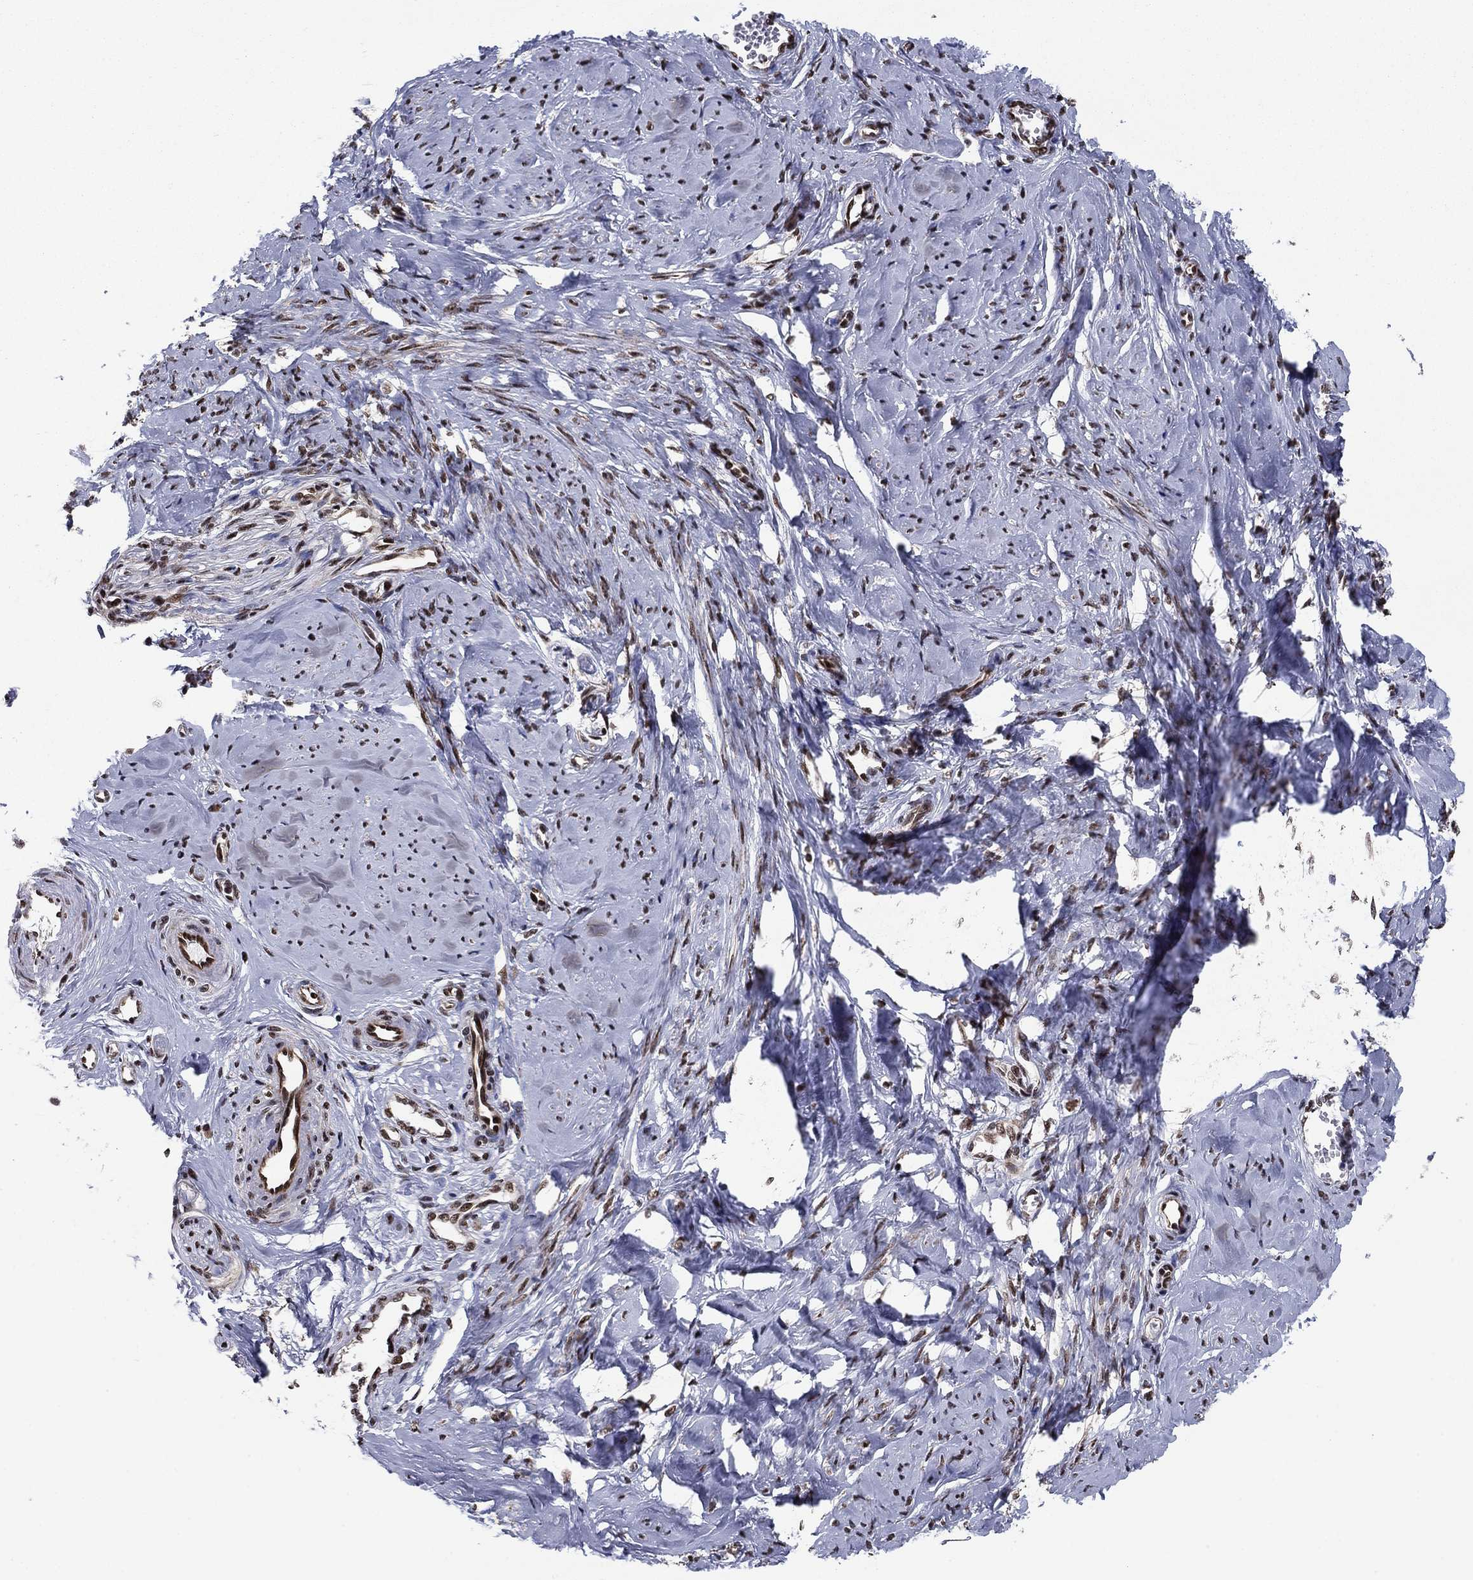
{"staining": {"intensity": "moderate", "quantity": "<25%", "location": "nuclear"}, "tissue": "smooth muscle", "cell_type": "Smooth muscle cells", "image_type": "normal", "snomed": [{"axis": "morphology", "description": "Normal tissue, NOS"}, {"axis": "topography", "description": "Smooth muscle"}], "caption": "Smooth muscle stained for a protein demonstrates moderate nuclear positivity in smooth muscle cells. (DAB (3,3'-diaminobenzidine) IHC with brightfield microscopy, high magnification).", "gene": "N4BP2", "patient": {"sex": "female", "age": 48}}